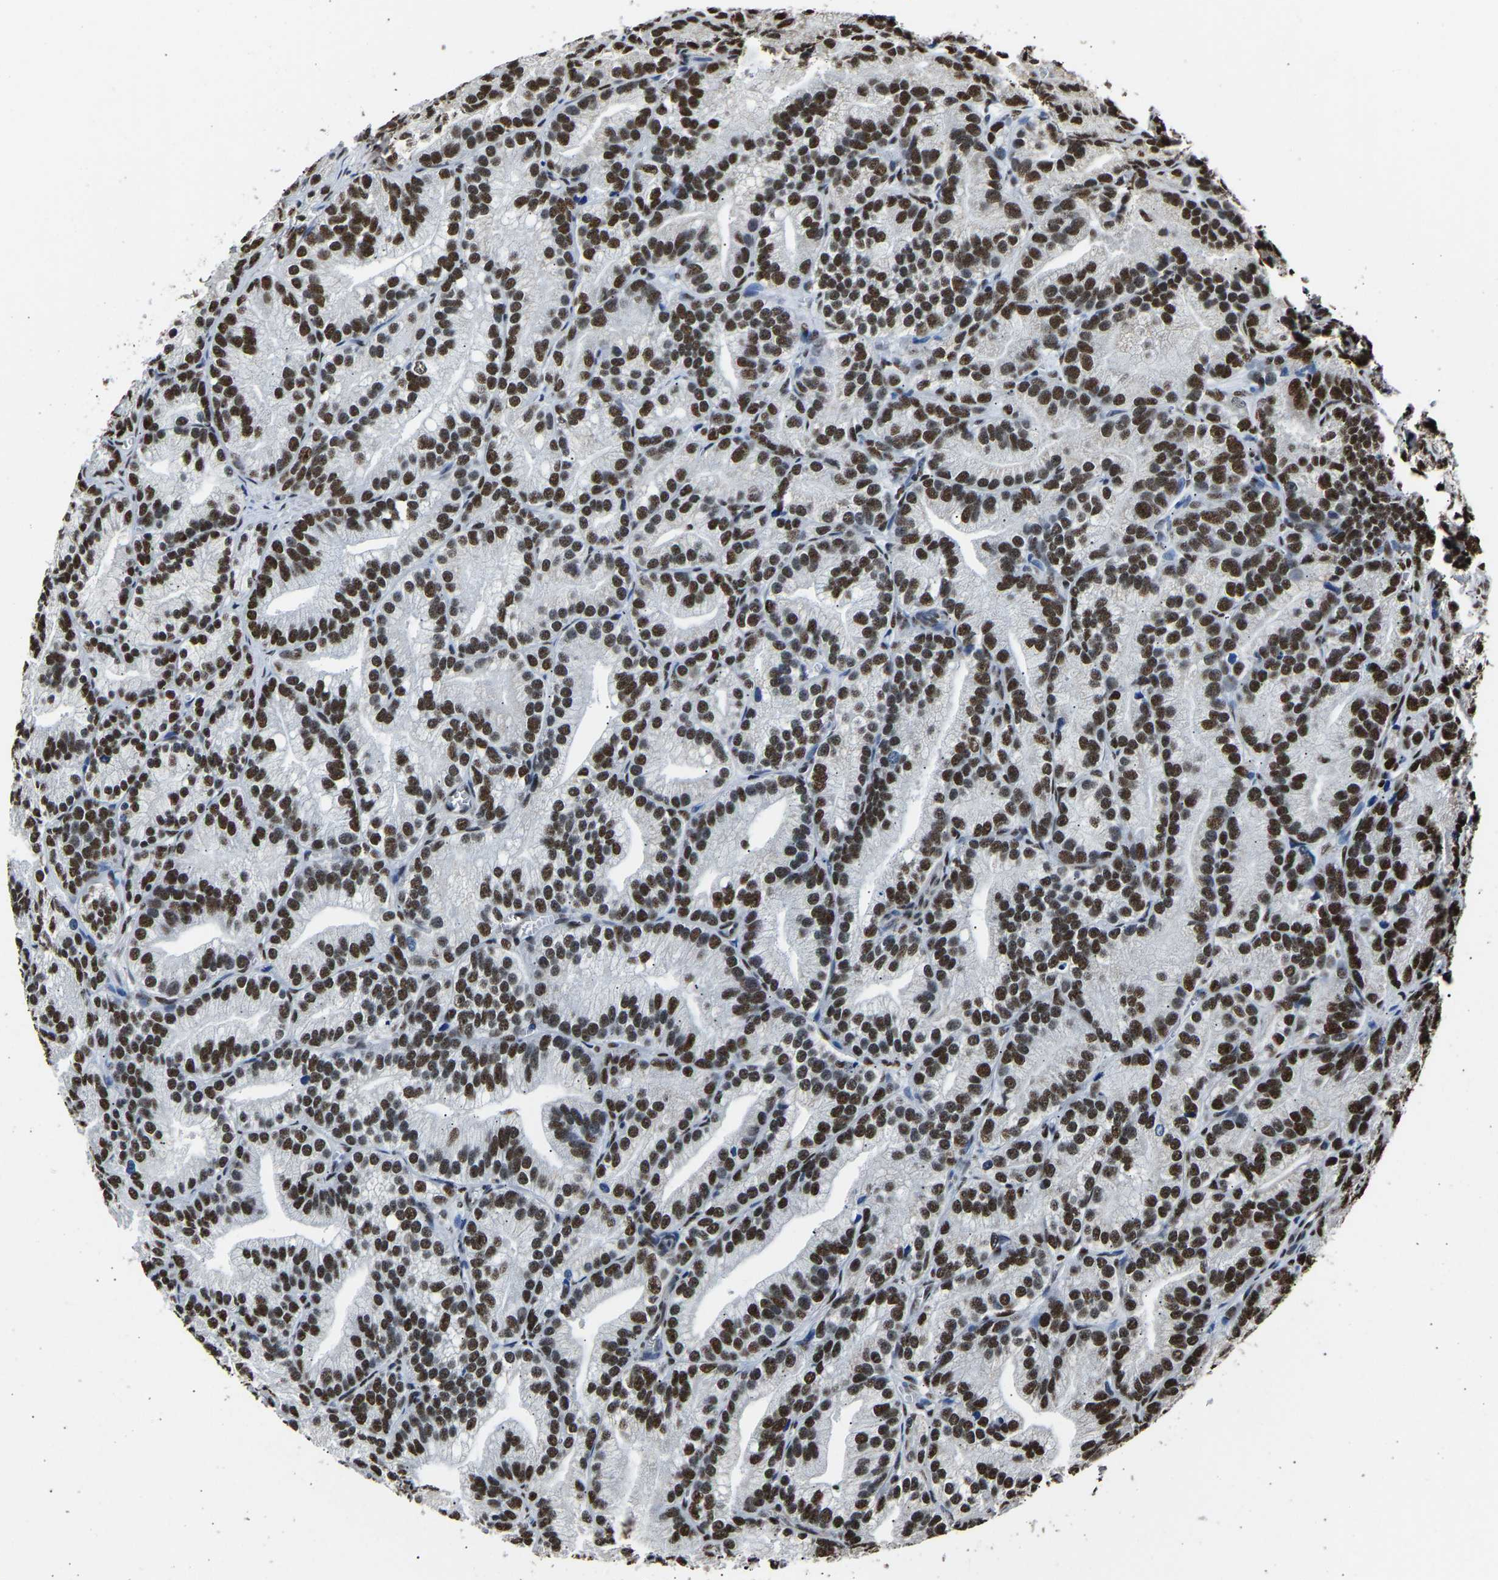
{"staining": {"intensity": "strong", "quantity": ">75%", "location": "nuclear"}, "tissue": "prostate cancer", "cell_type": "Tumor cells", "image_type": "cancer", "snomed": [{"axis": "morphology", "description": "Adenocarcinoma, Low grade"}, {"axis": "topography", "description": "Prostate"}], "caption": "Tumor cells display high levels of strong nuclear positivity in about >75% of cells in human prostate low-grade adenocarcinoma. Using DAB (3,3'-diaminobenzidine) (brown) and hematoxylin (blue) stains, captured at high magnification using brightfield microscopy.", "gene": "SAFB", "patient": {"sex": "male", "age": 89}}